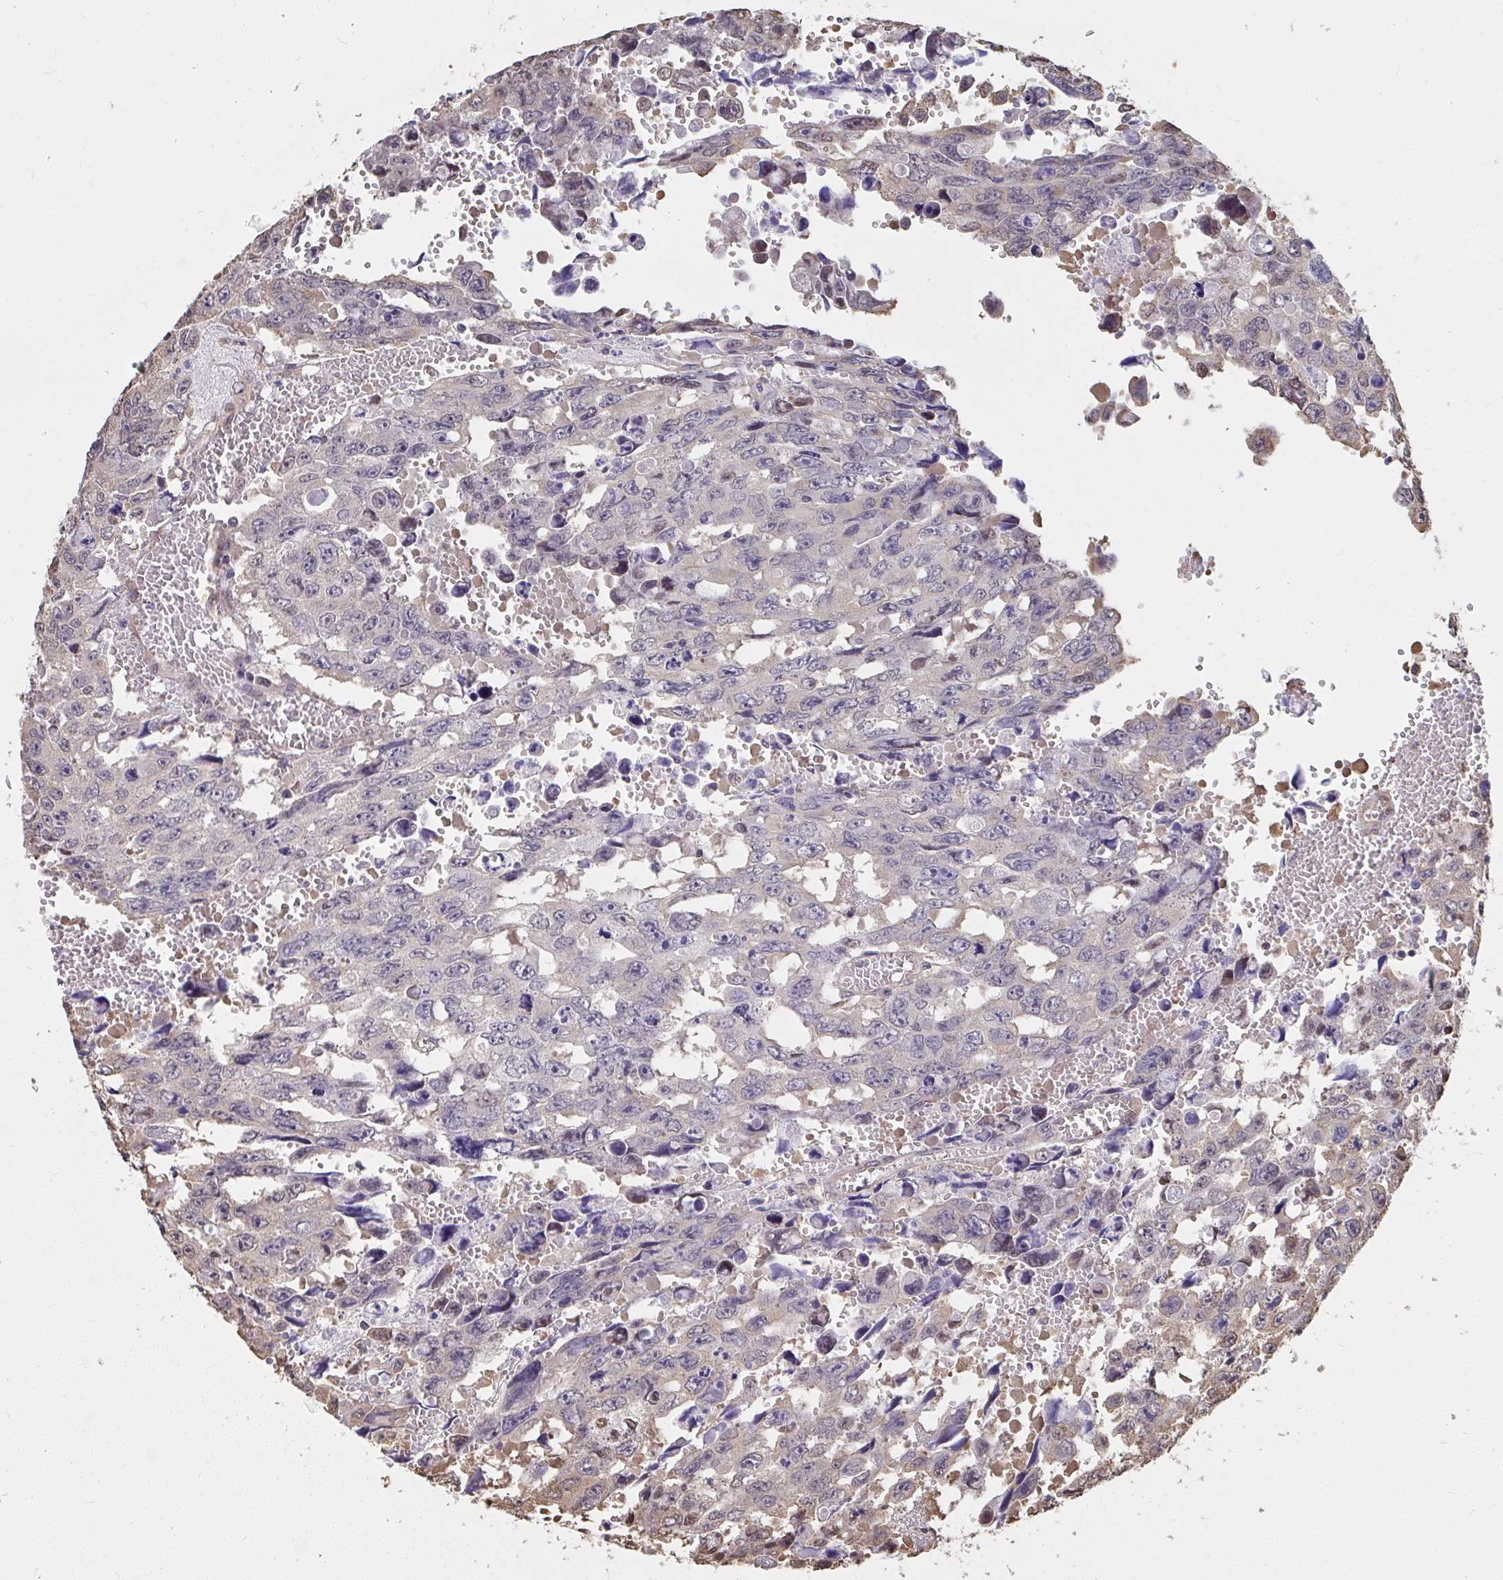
{"staining": {"intensity": "negative", "quantity": "none", "location": "none"}, "tissue": "testis cancer", "cell_type": "Tumor cells", "image_type": "cancer", "snomed": [{"axis": "morphology", "description": "Seminoma, NOS"}, {"axis": "topography", "description": "Testis"}], "caption": "DAB (3,3'-diaminobenzidine) immunohistochemical staining of testis seminoma reveals no significant positivity in tumor cells. Brightfield microscopy of IHC stained with DAB (brown) and hematoxylin (blue), captured at high magnification.", "gene": "SYNCRIP", "patient": {"sex": "male", "age": 26}}